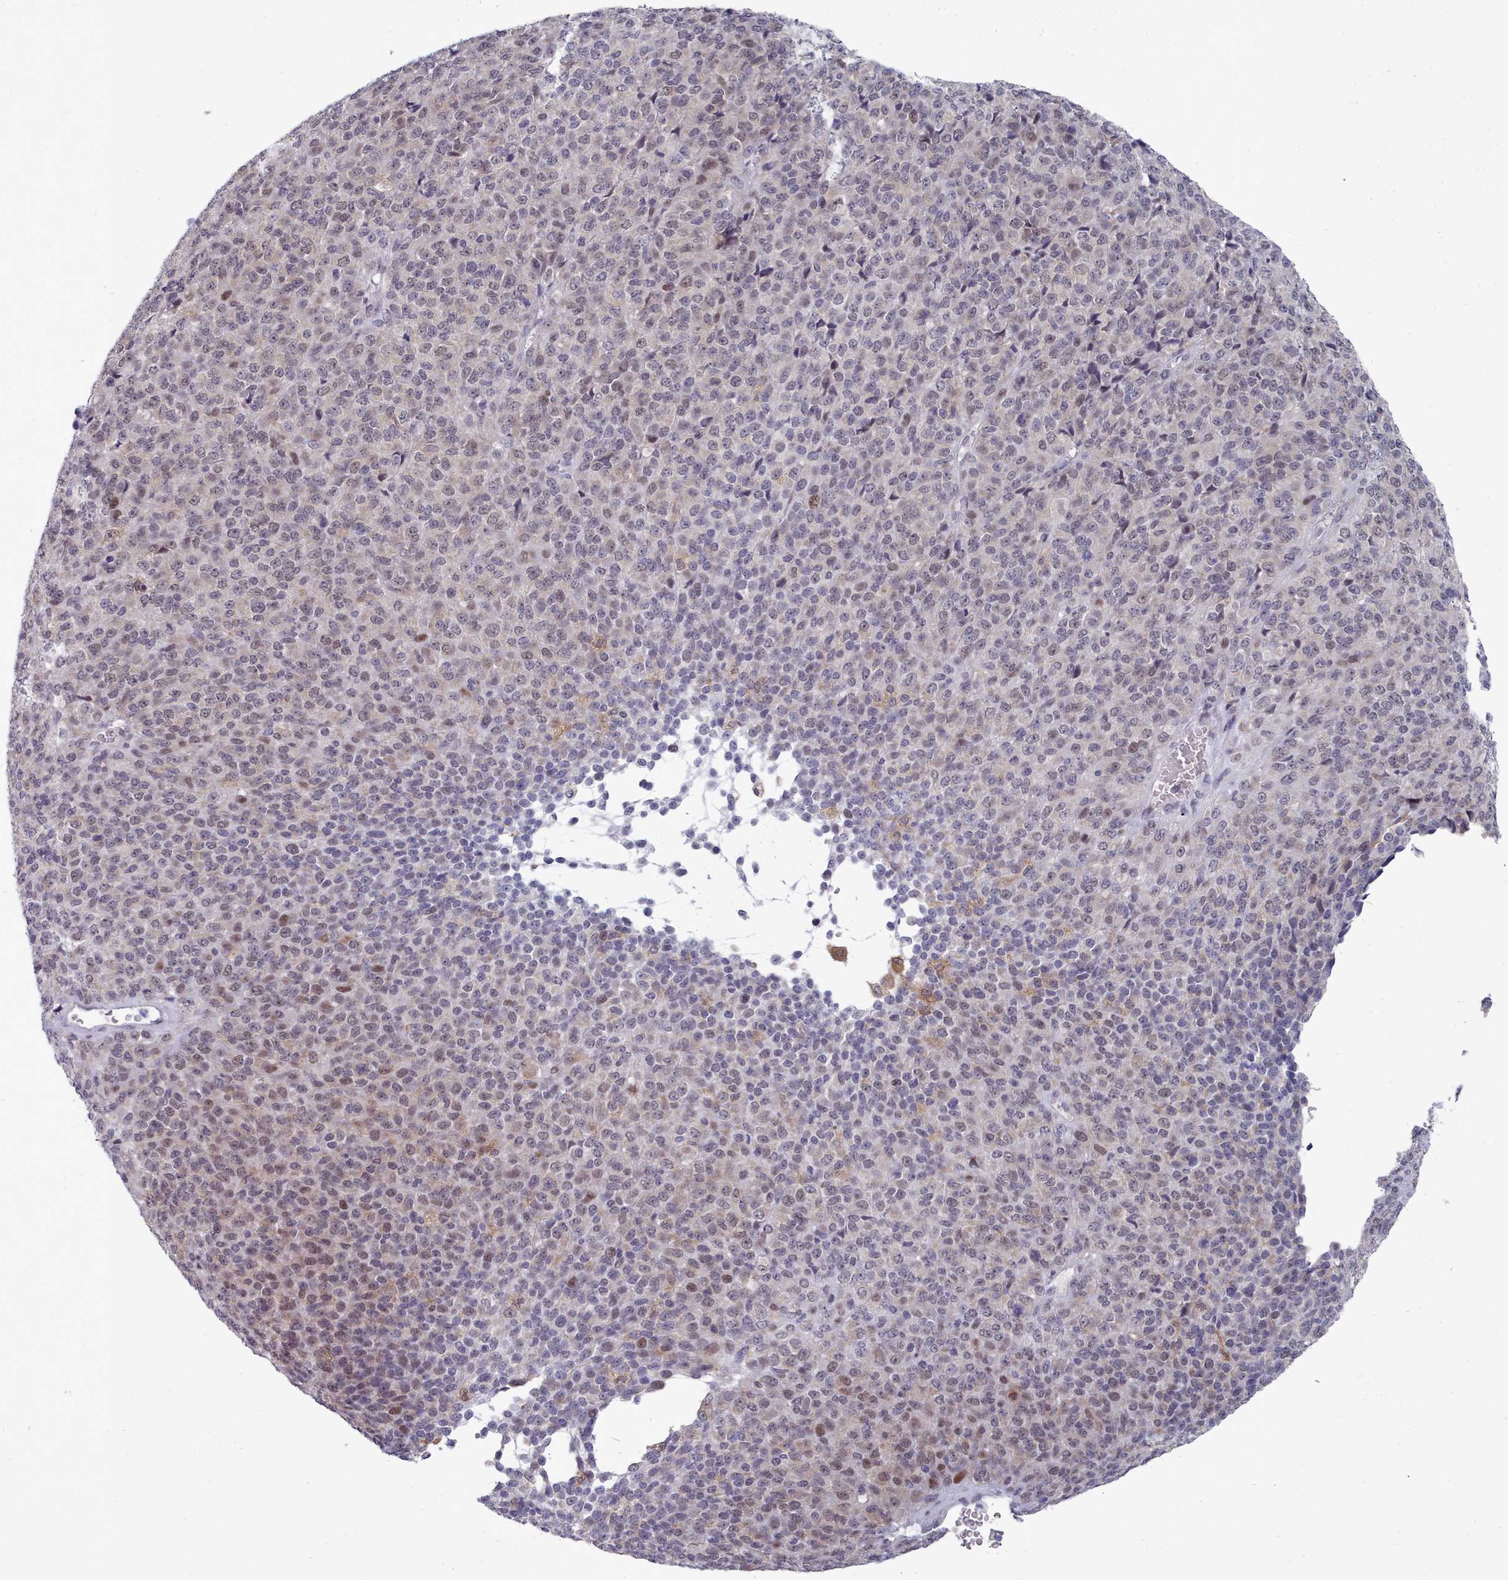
{"staining": {"intensity": "moderate", "quantity": "<25%", "location": "cytoplasmic/membranous,nuclear"}, "tissue": "melanoma", "cell_type": "Tumor cells", "image_type": "cancer", "snomed": [{"axis": "morphology", "description": "Malignant melanoma, Metastatic site"}, {"axis": "topography", "description": "Brain"}], "caption": "High-power microscopy captured an IHC histopathology image of malignant melanoma (metastatic site), revealing moderate cytoplasmic/membranous and nuclear expression in approximately <25% of tumor cells.", "gene": "GINS1", "patient": {"sex": "female", "age": 56}}